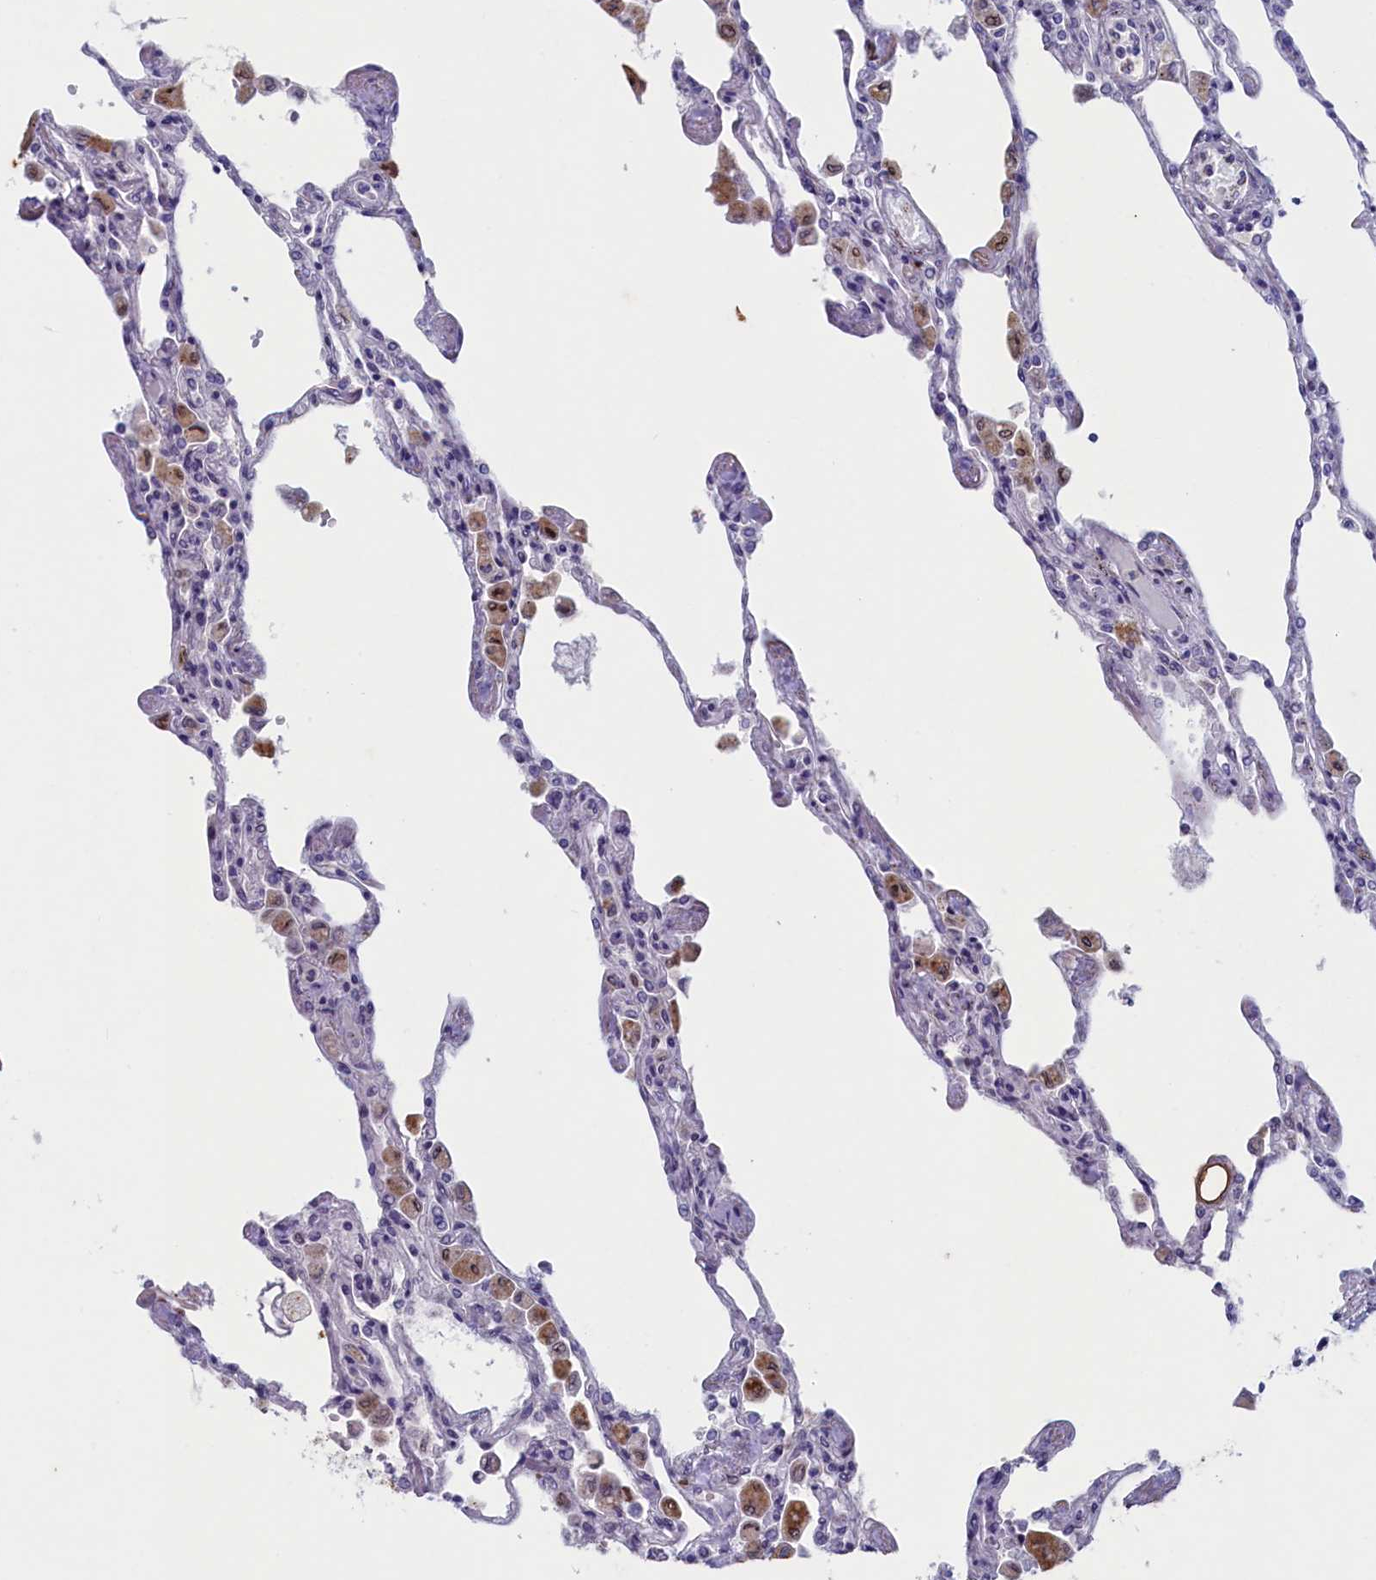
{"staining": {"intensity": "negative", "quantity": "none", "location": "none"}, "tissue": "lung", "cell_type": "Alveolar cells", "image_type": "normal", "snomed": [{"axis": "morphology", "description": "Normal tissue, NOS"}, {"axis": "topography", "description": "Bronchus"}, {"axis": "topography", "description": "Lung"}], "caption": "Histopathology image shows no protein positivity in alveolar cells of normal lung.", "gene": "WDR76", "patient": {"sex": "female", "age": 49}}